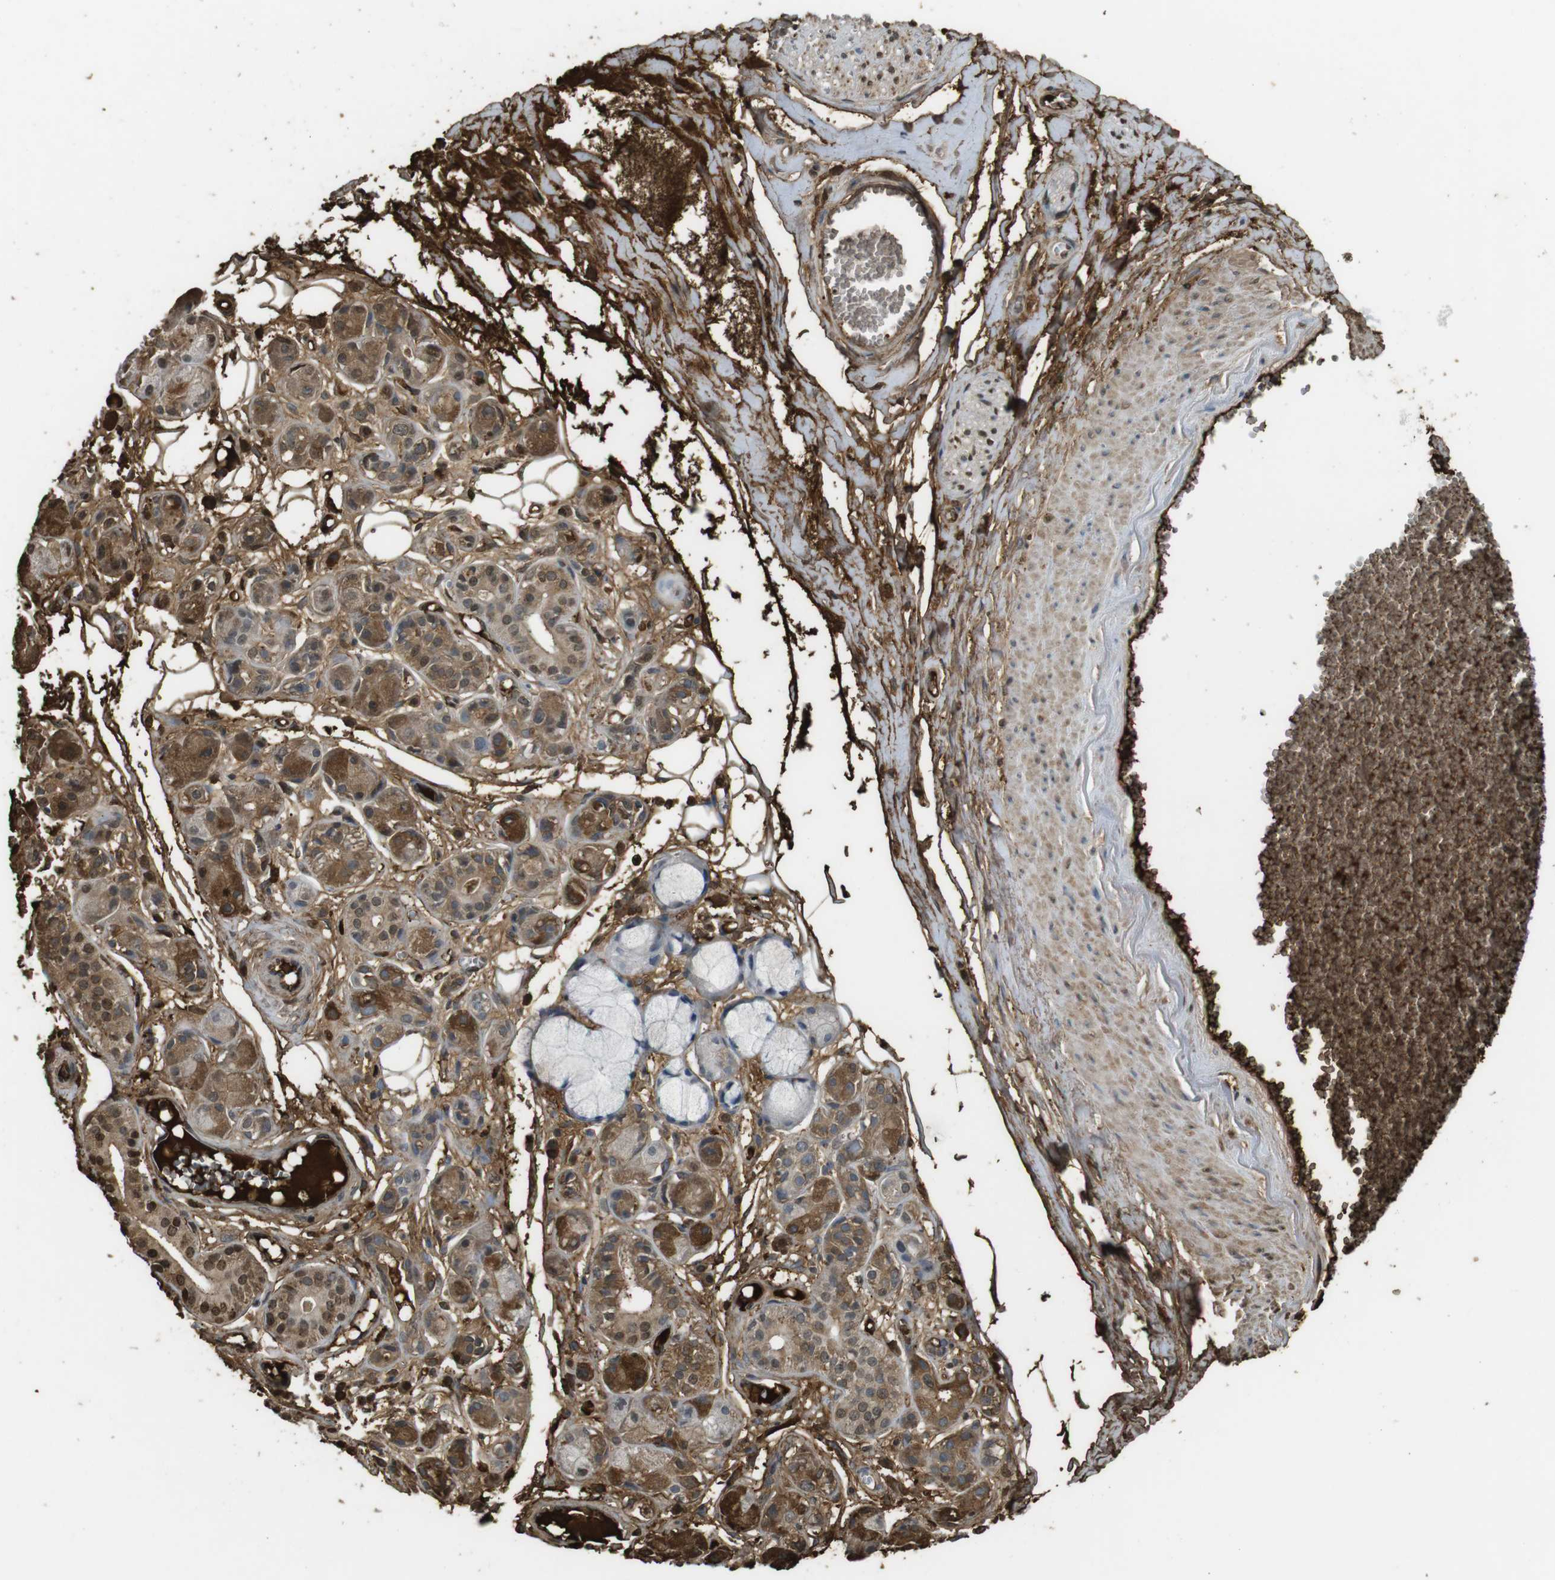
{"staining": {"intensity": "moderate", "quantity": ">75%", "location": "cytoplasmic/membranous"}, "tissue": "adipose tissue", "cell_type": "Adipocytes", "image_type": "normal", "snomed": [{"axis": "morphology", "description": "Normal tissue, NOS"}, {"axis": "morphology", "description": "Inflammation, NOS"}, {"axis": "topography", "description": "Salivary gland"}, {"axis": "topography", "description": "Peripheral nerve tissue"}], "caption": "About >75% of adipocytes in unremarkable adipose tissue display moderate cytoplasmic/membranous protein staining as visualized by brown immunohistochemical staining.", "gene": "LTBP4", "patient": {"sex": "female", "age": 75}}